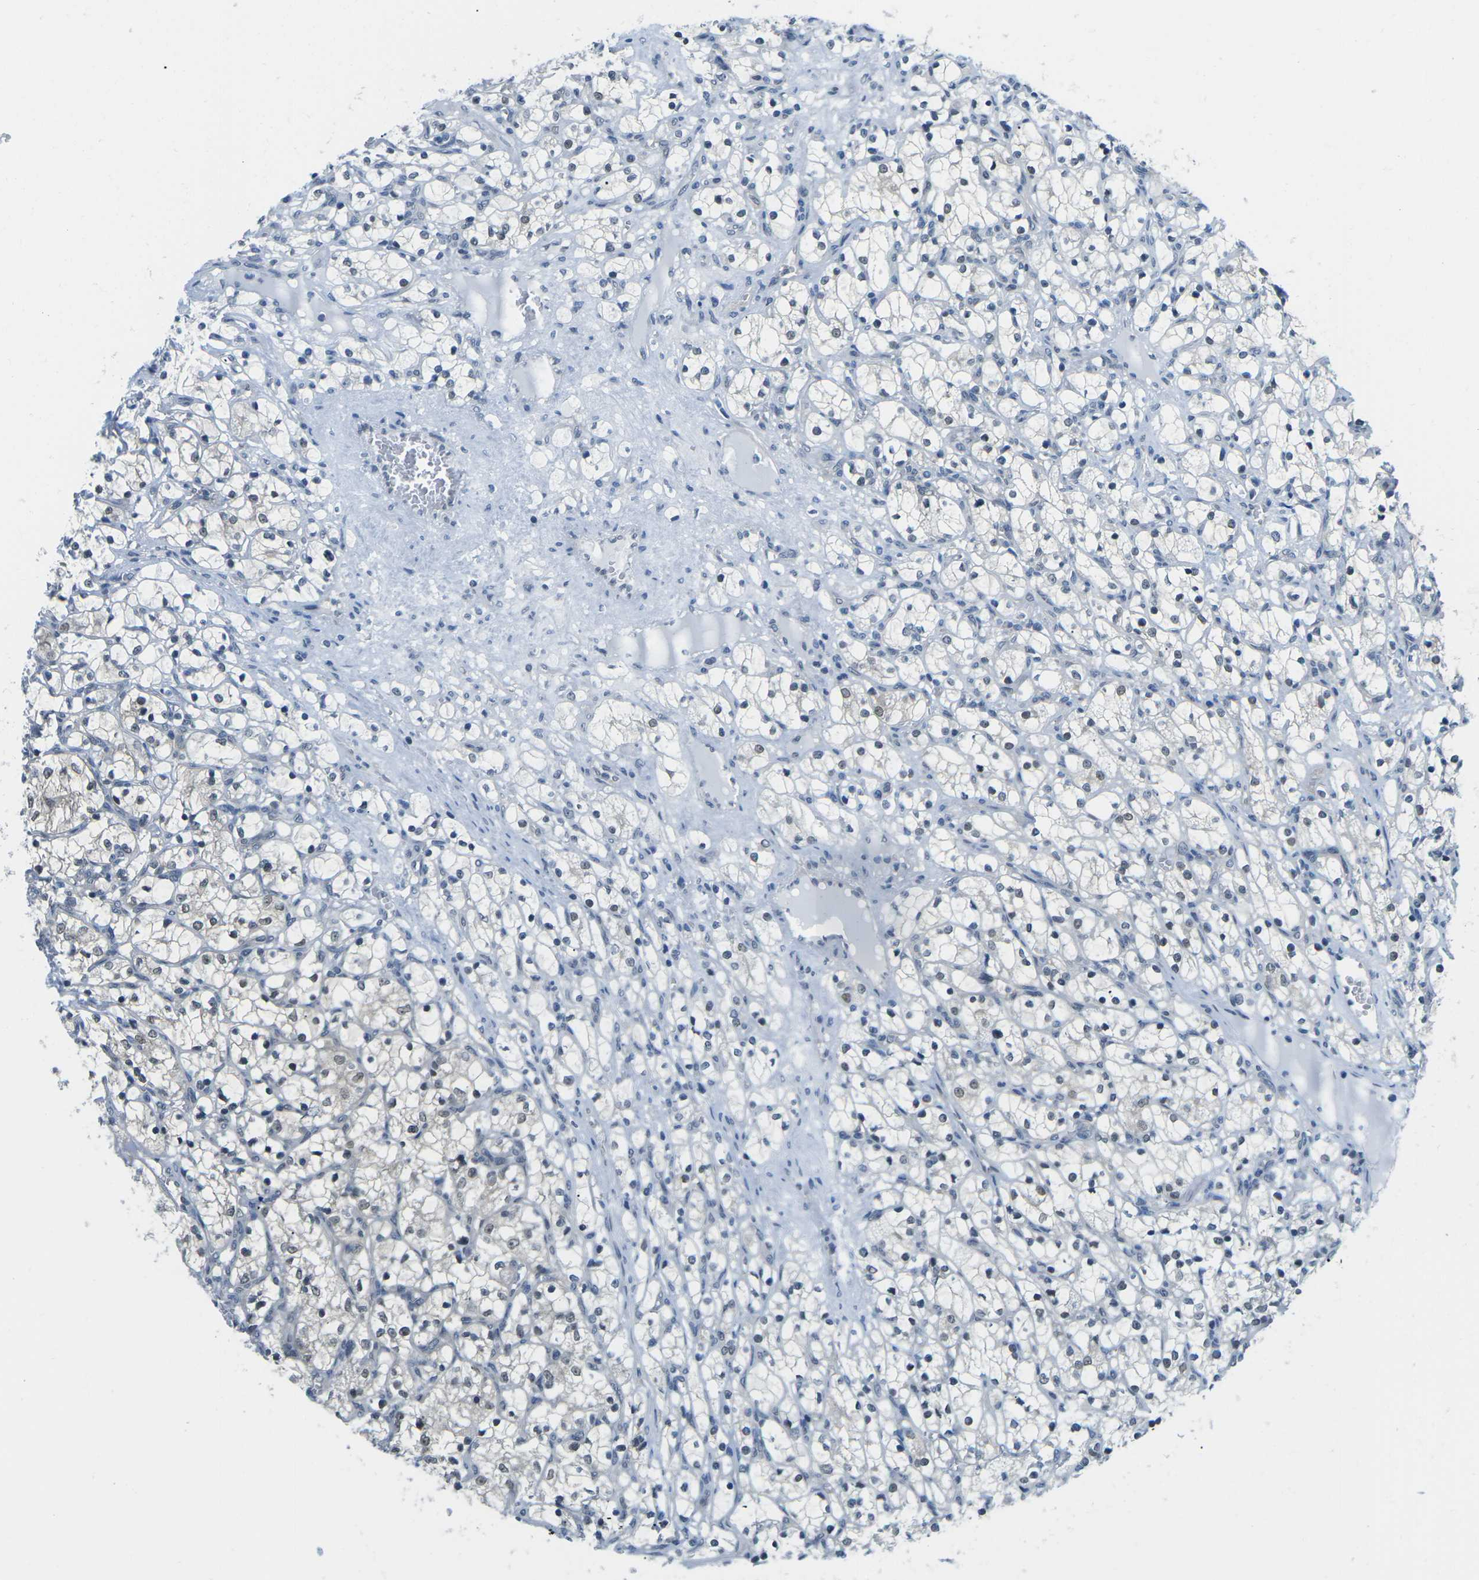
{"staining": {"intensity": "moderate", "quantity": "<25%", "location": "nuclear"}, "tissue": "renal cancer", "cell_type": "Tumor cells", "image_type": "cancer", "snomed": [{"axis": "morphology", "description": "Adenocarcinoma, NOS"}, {"axis": "topography", "description": "Kidney"}], "caption": "The immunohistochemical stain highlights moderate nuclear staining in tumor cells of adenocarcinoma (renal) tissue.", "gene": "UBA7", "patient": {"sex": "female", "age": 69}}